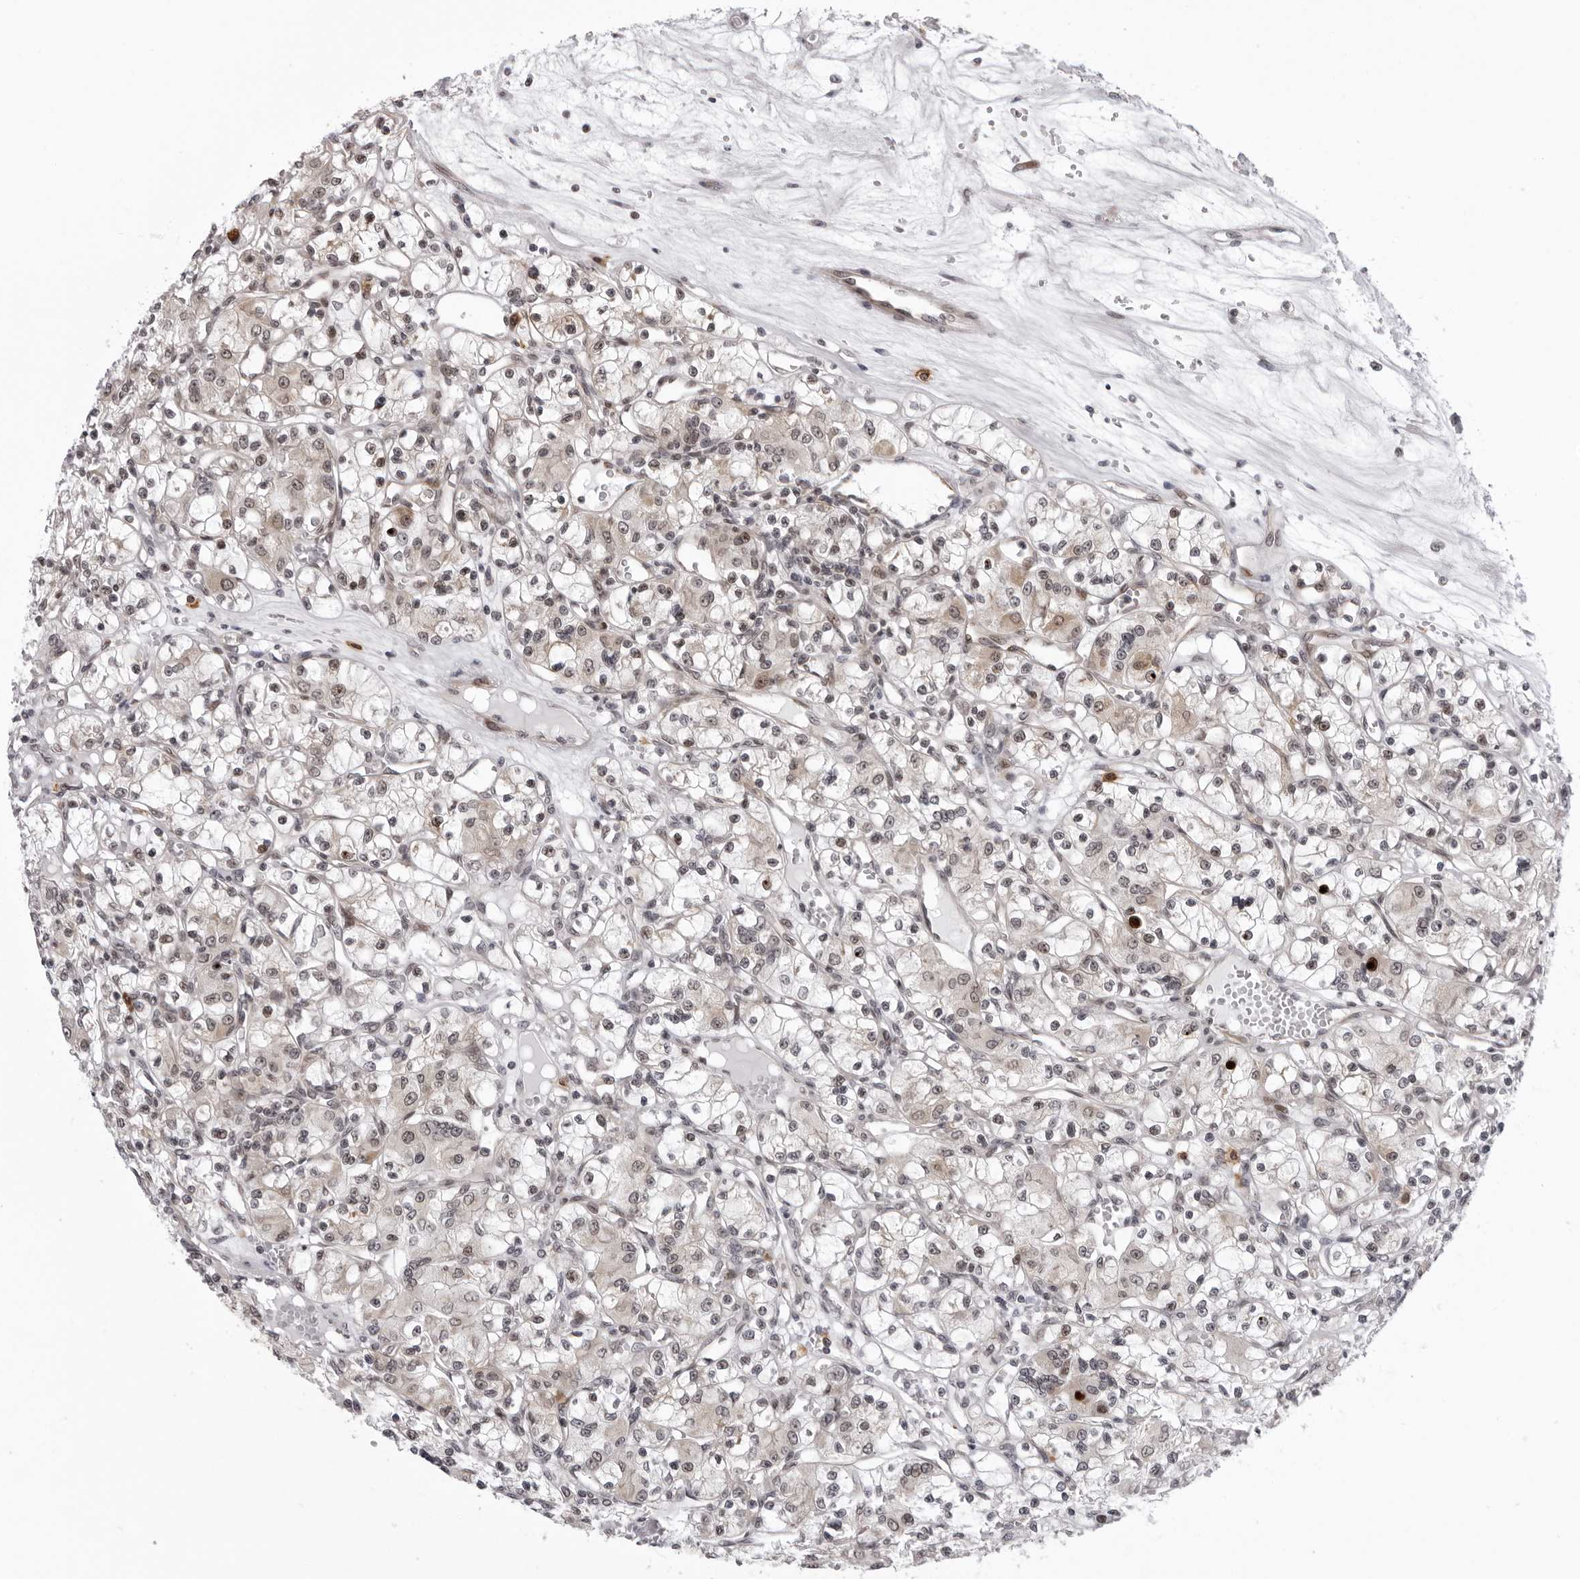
{"staining": {"intensity": "weak", "quantity": "<25%", "location": "cytoplasmic/membranous"}, "tissue": "renal cancer", "cell_type": "Tumor cells", "image_type": "cancer", "snomed": [{"axis": "morphology", "description": "Adenocarcinoma, NOS"}, {"axis": "topography", "description": "Kidney"}], "caption": "High power microscopy photomicrograph of an immunohistochemistry (IHC) photomicrograph of renal cancer, revealing no significant positivity in tumor cells.", "gene": "GCSAML", "patient": {"sex": "female", "age": 59}}